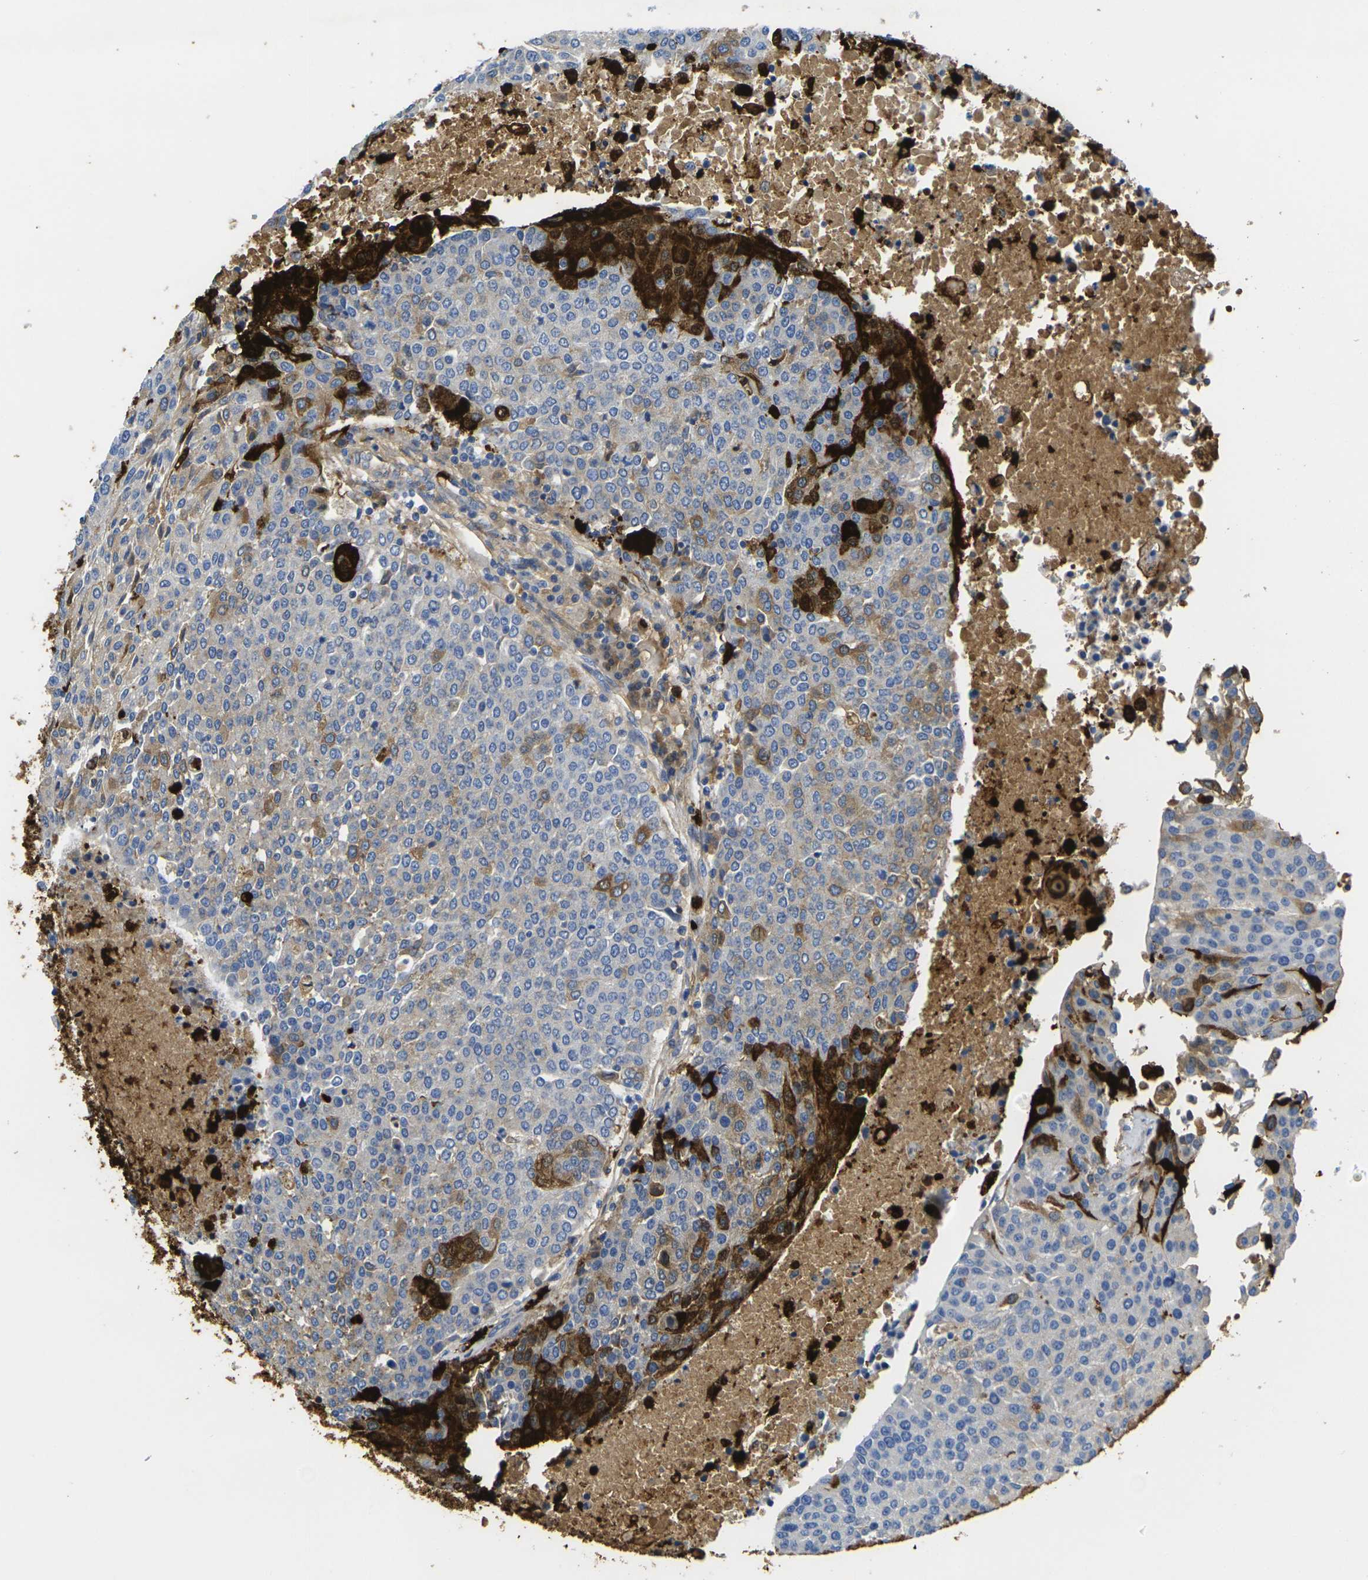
{"staining": {"intensity": "strong", "quantity": "25%-75%", "location": "cytoplasmic/membranous,nuclear"}, "tissue": "urothelial cancer", "cell_type": "Tumor cells", "image_type": "cancer", "snomed": [{"axis": "morphology", "description": "Urothelial carcinoma, High grade"}, {"axis": "topography", "description": "Urinary bladder"}], "caption": "High-grade urothelial carcinoma was stained to show a protein in brown. There is high levels of strong cytoplasmic/membranous and nuclear positivity in approximately 25%-75% of tumor cells. The protein is stained brown, and the nuclei are stained in blue (DAB (3,3'-diaminobenzidine) IHC with brightfield microscopy, high magnification).", "gene": "S100A9", "patient": {"sex": "female", "age": 85}}